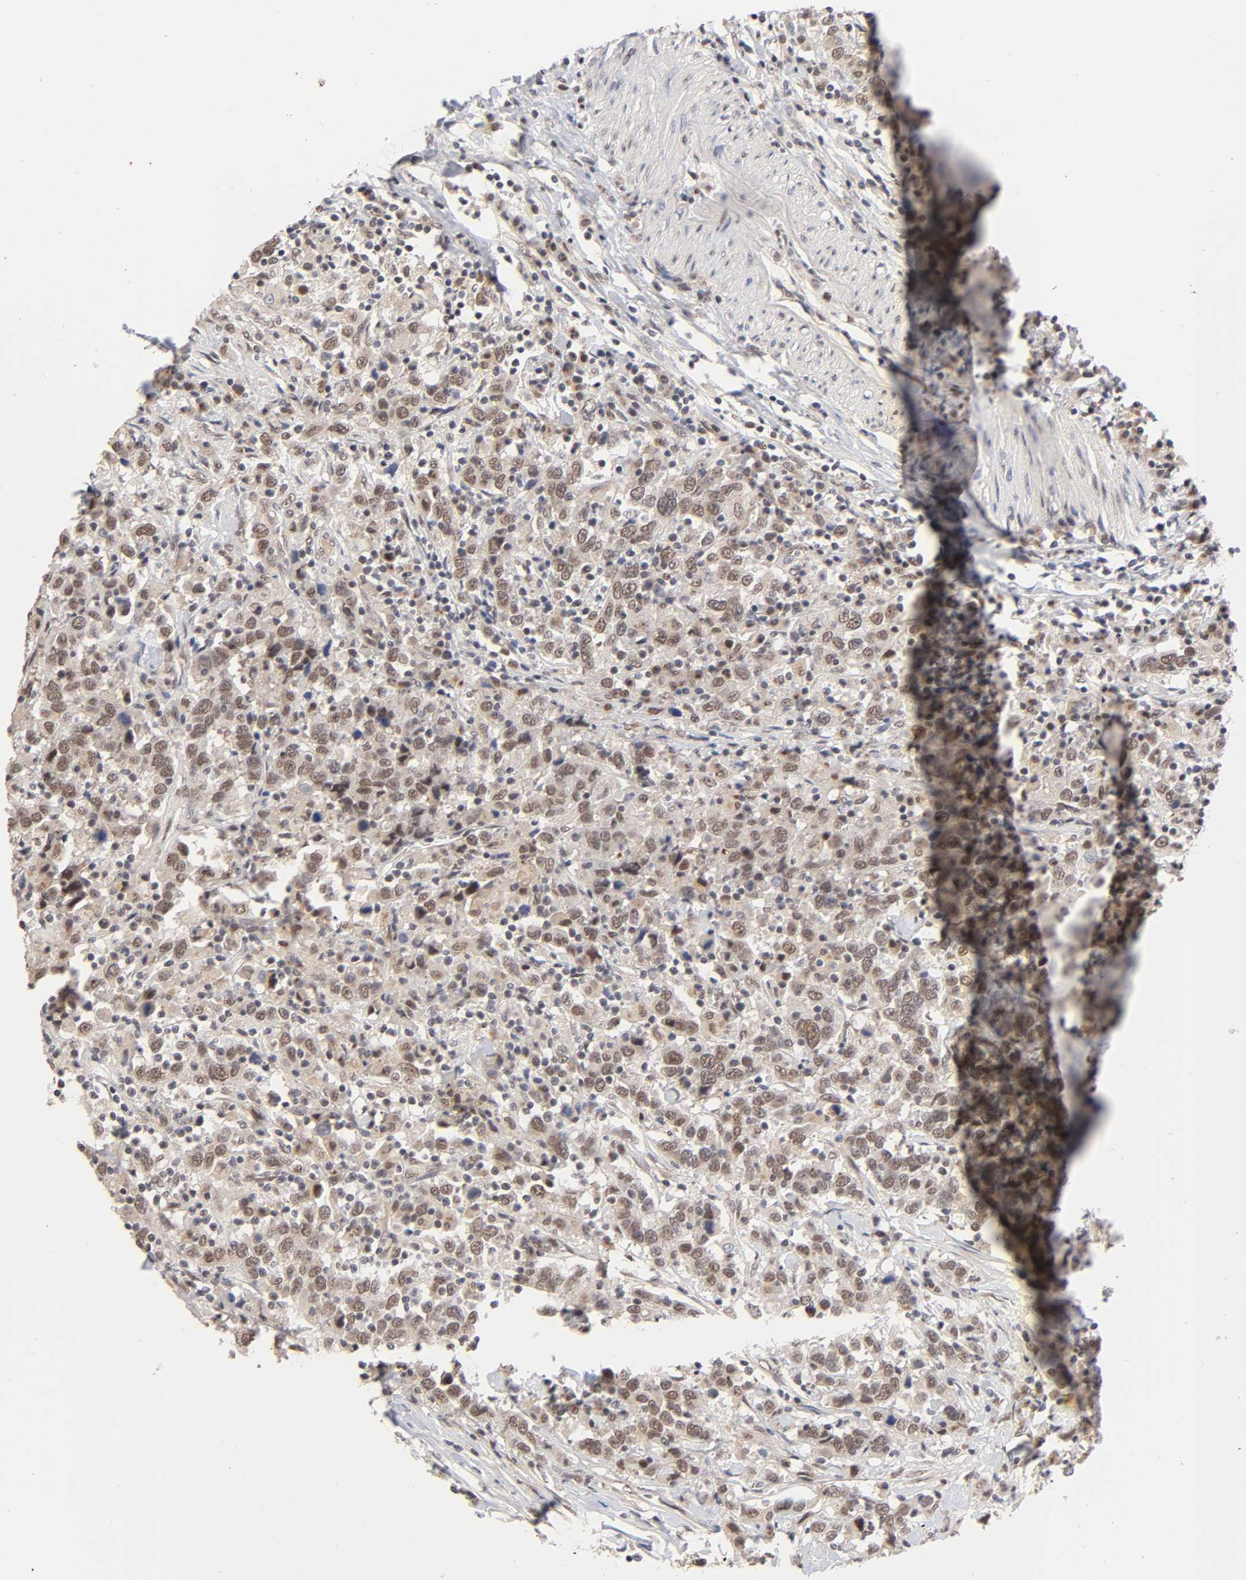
{"staining": {"intensity": "moderate", "quantity": ">75%", "location": "cytoplasmic/membranous,nuclear"}, "tissue": "urothelial cancer", "cell_type": "Tumor cells", "image_type": "cancer", "snomed": [{"axis": "morphology", "description": "Urothelial carcinoma, High grade"}, {"axis": "topography", "description": "Urinary bladder"}], "caption": "IHC image of urothelial cancer stained for a protein (brown), which exhibits medium levels of moderate cytoplasmic/membranous and nuclear expression in approximately >75% of tumor cells.", "gene": "EP300", "patient": {"sex": "male", "age": 61}}